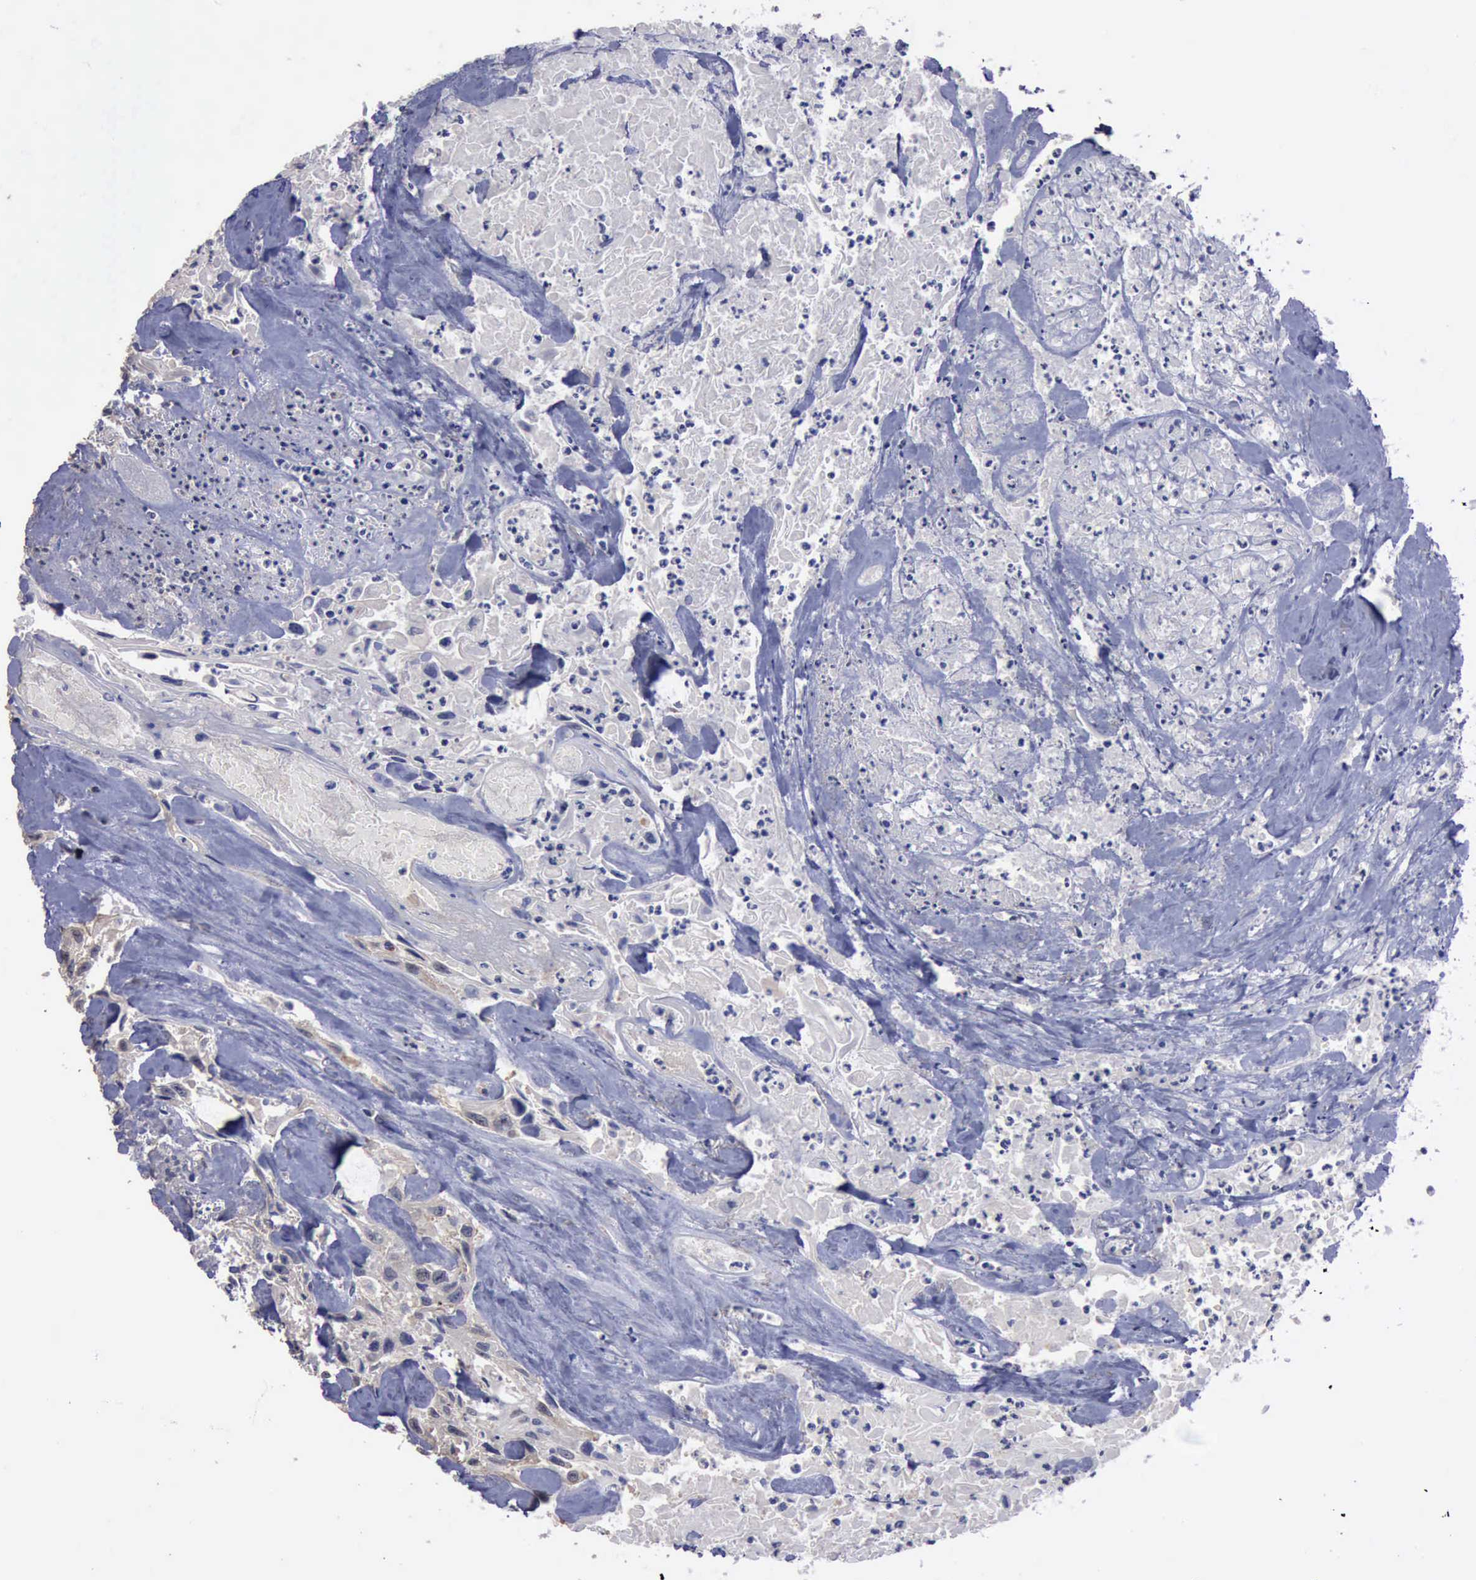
{"staining": {"intensity": "negative", "quantity": "none", "location": "none"}, "tissue": "urothelial cancer", "cell_type": "Tumor cells", "image_type": "cancer", "snomed": [{"axis": "morphology", "description": "Urothelial carcinoma, High grade"}, {"axis": "topography", "description": "Urinary bladder"}], "caption": "DAB immunohistochemical staining of human urothelial cancer reveals no significant staining in tumor cells. The staining was performed using DAB to visualize the protein expression in brown, while the nuclei were stained in blue with hematoxylin (Magnification: 20x).", "gene": "CRKL", "patient": {"sex": "female", "age": 84}}